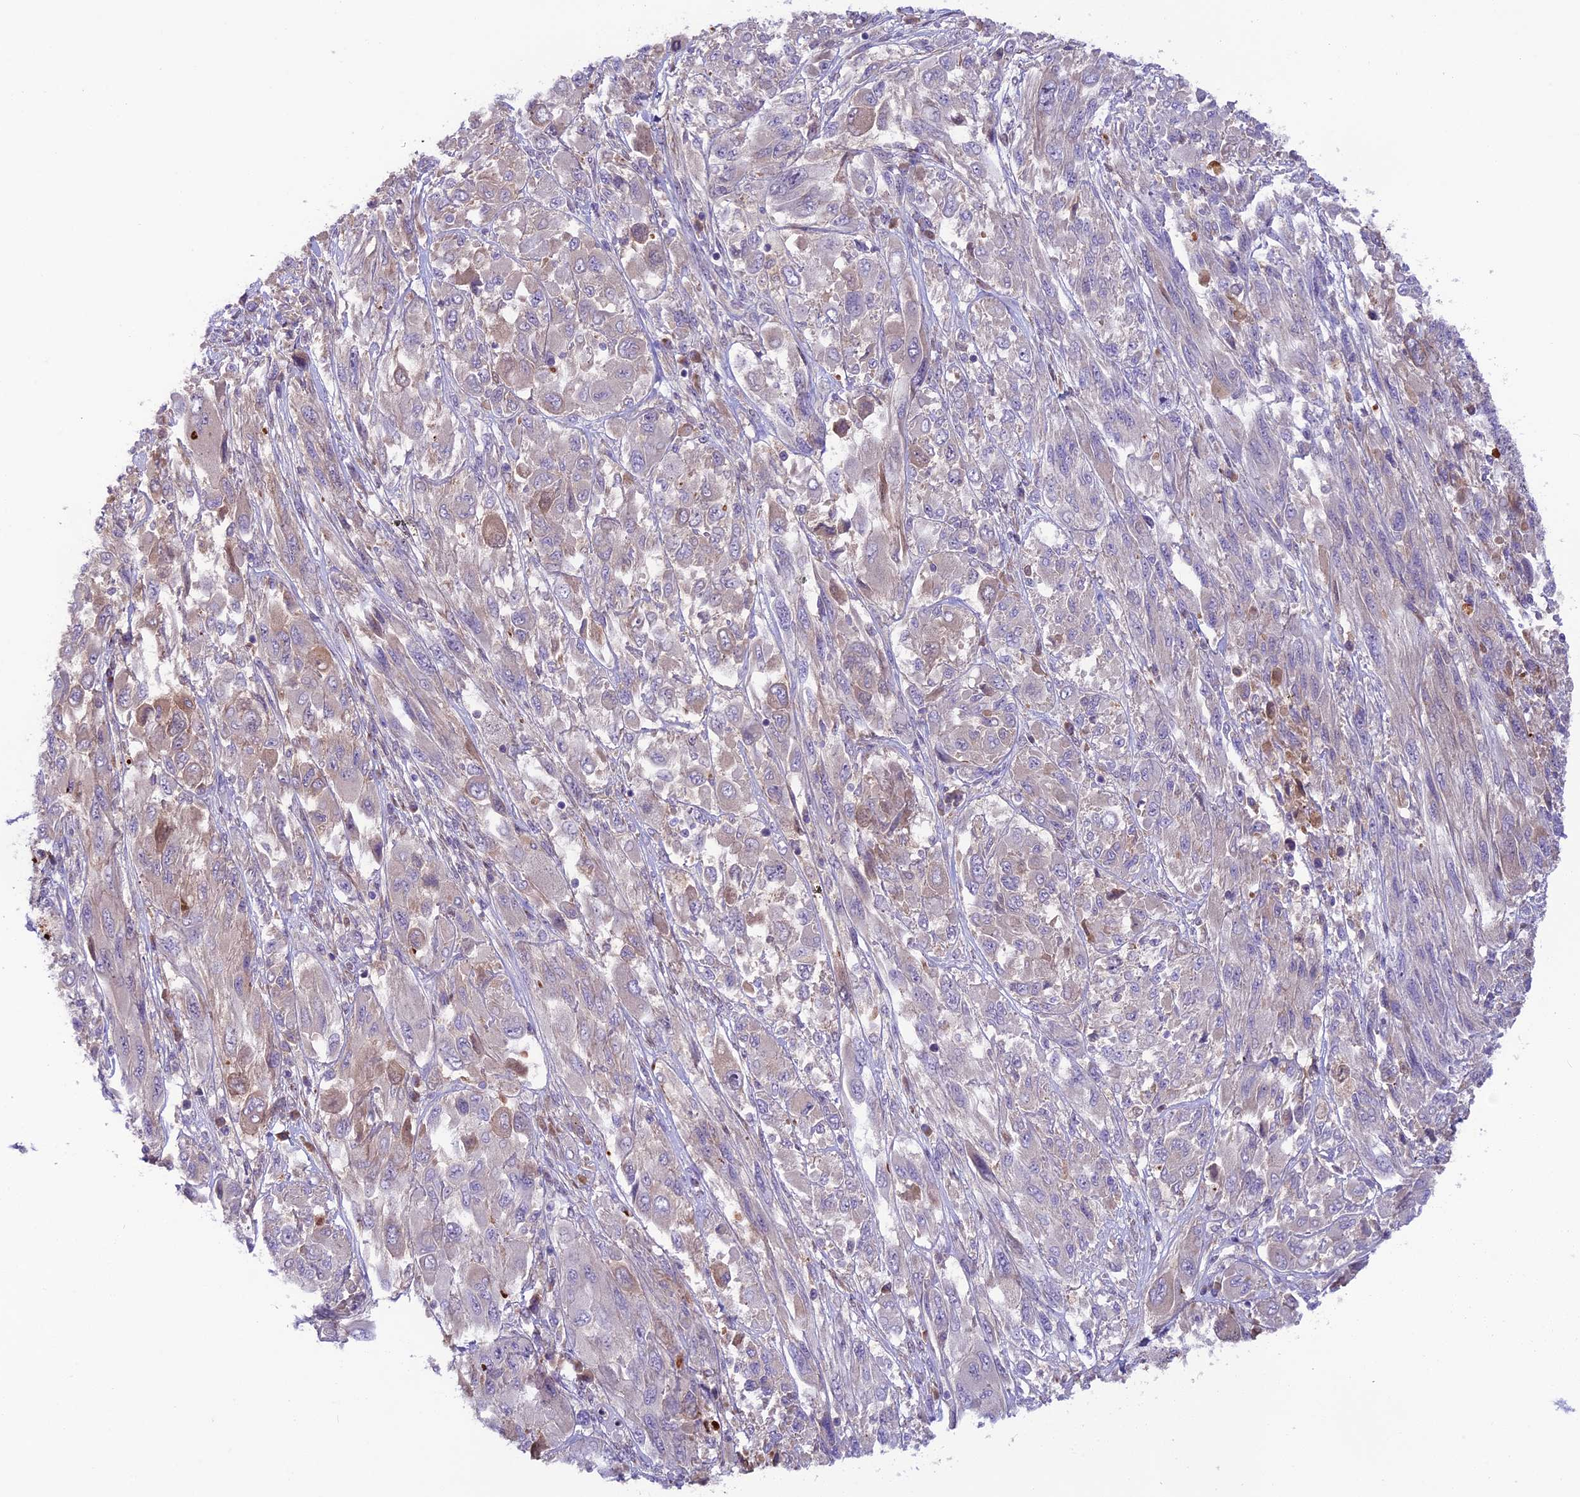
{"staining": {"intensity": "moderate", "quantity": "<25%", "location": "cytoplasmic/membranous"}, "tissue": "melanoma", "cell_type": "Tumor cells", "image_type": "cancer", "snomed": [{"axis": "morphology", "description": "Malignant melanoma, NOS"}, {"axis": "topography", "description": "Skin"}], "caption": "A high-resolution histopathology image shows IHC staining of melanoma, which reveals moderate cytoplasmic/membranous expression in approximately <25% of tumor cells. The staining was performed using DAB to visualize the protein expression in brown, while the nuclei were stained in blue with hematoxylin (Magnification: 20x).", "gene": "COG8", "patient": {"sex": "female", "age": 91}}